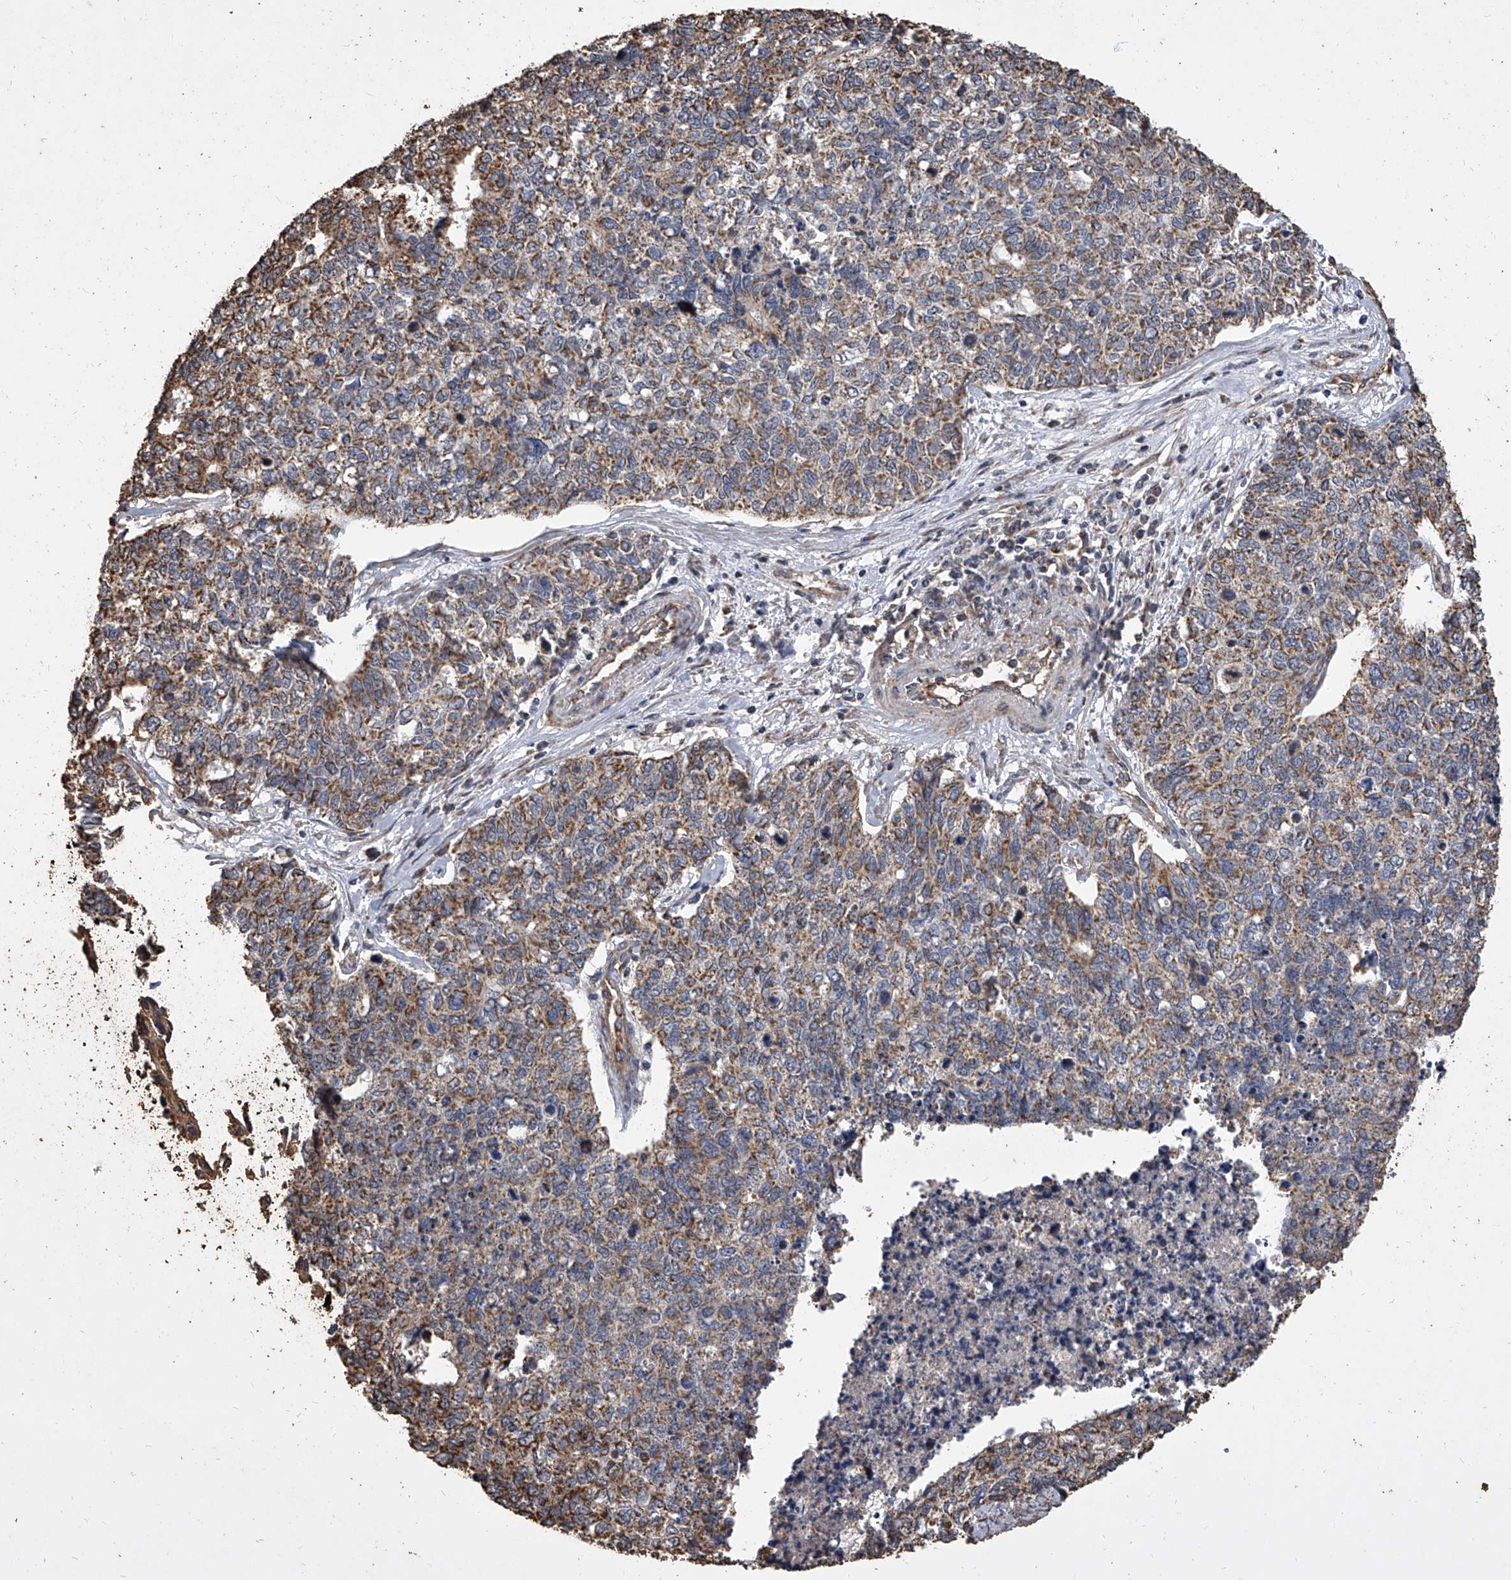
{"staining": {"intensity": "moderate", "quantity": ">75%", "location": "cytoplasmic/membranous"}, "tissue": "cervical cancer", "cell_type": "Tumor cells", "image_type": "cancer", "snomed": [{"axis": "morphology", "description": "Squamous cell carcinoma, NOS"}, {"axis": "topography", "description": "Cervix"}], "caption": "An image of human cervical cancer (squamous cell carcinoma) stained for a protein shows moderate cytoplasmic/membranous brown staining in tumor cells.", "gene": "MRPL28", "patient": {"sex": "female", "age": 63}}